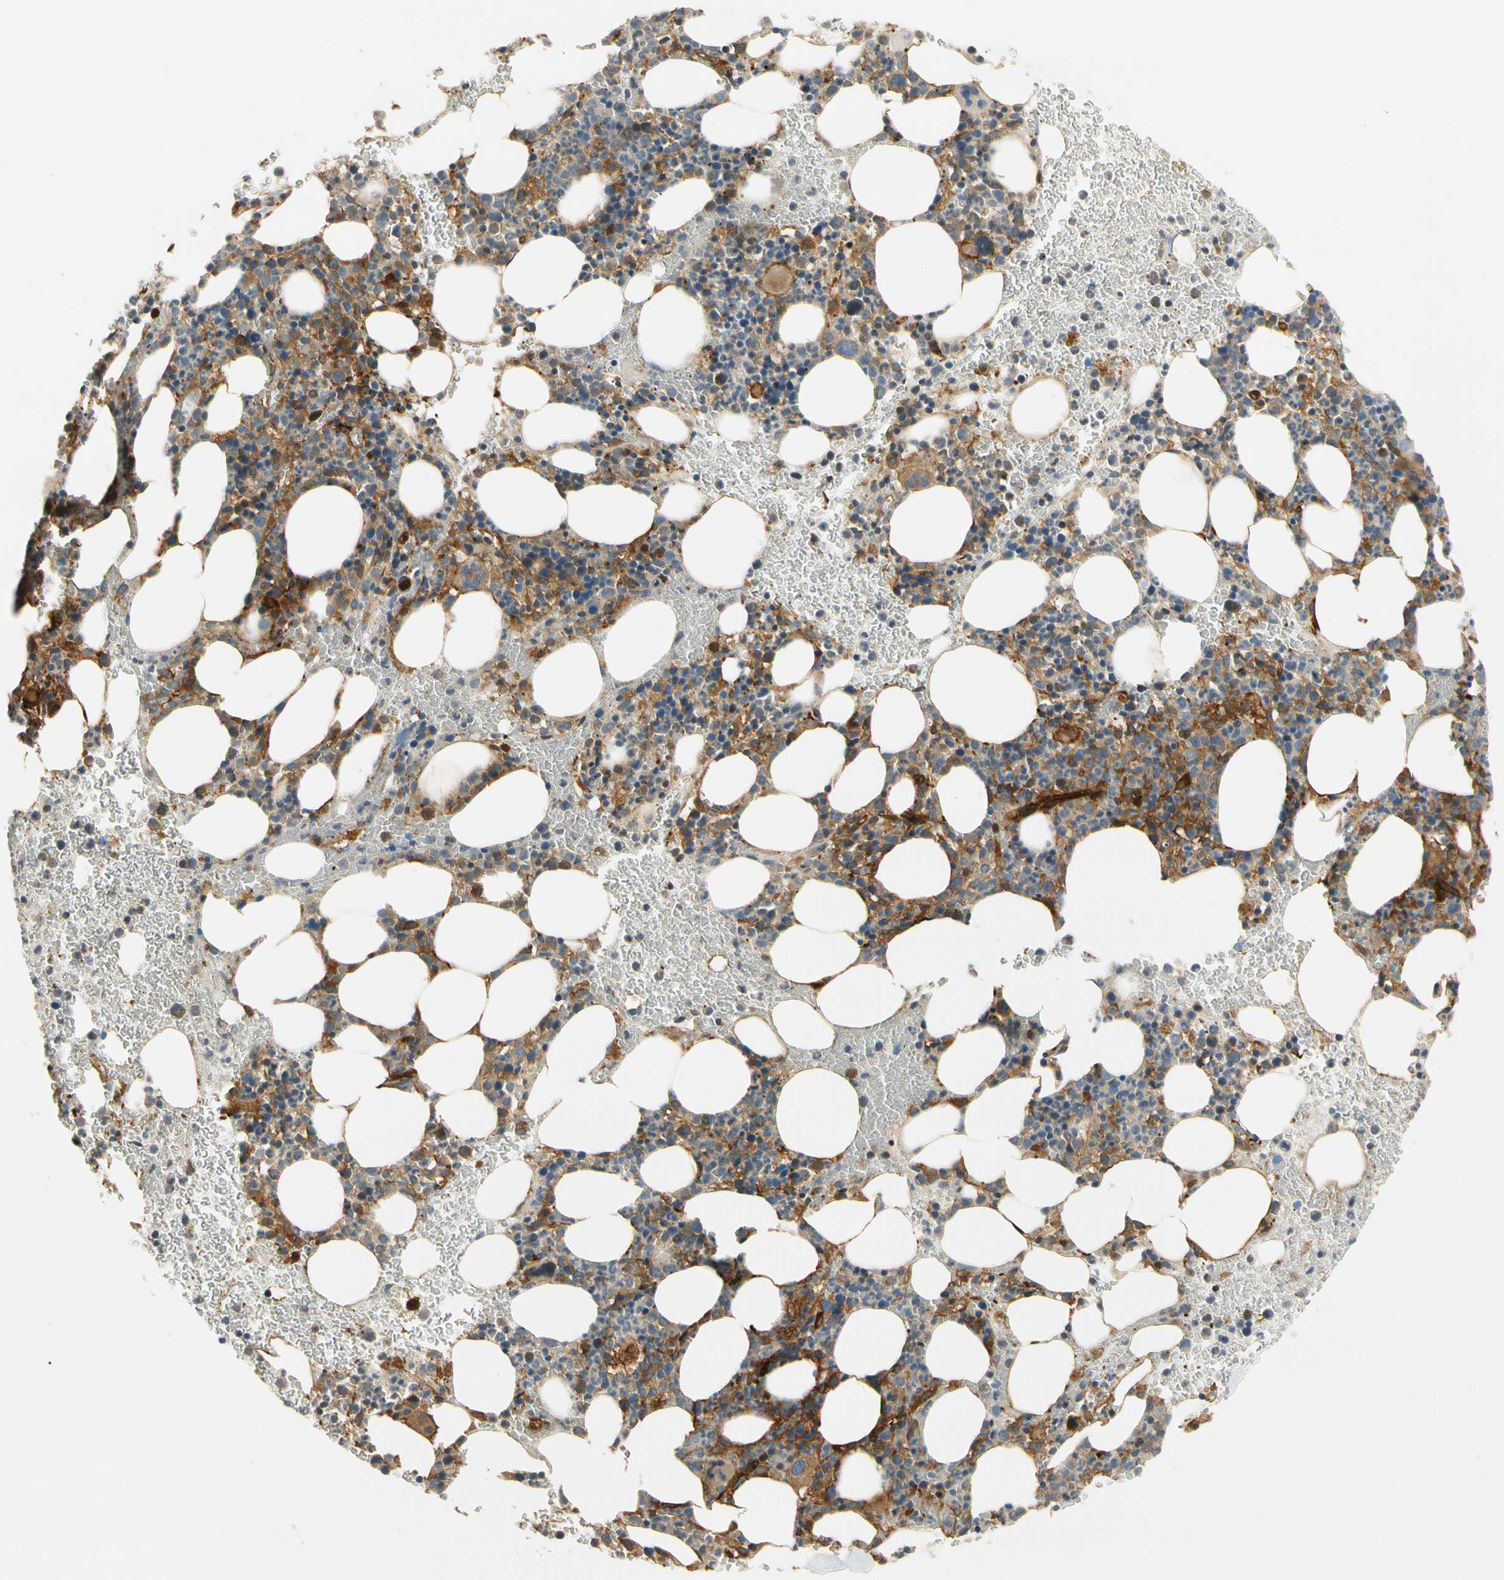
{"staining": {"intensity": "moderate", "quantity": "25%-75%", "location": "cytoplasmic/membranous"}, "tissue": "bone marrow", "cell_type": "Hematopoietic cells", "image_type": "normal", "snomed": [{"axis": "morphology", "description": "Normal tissue, NOS"}, {"axis": "morphology", "description": "Inflammation, NOS"}, {"axis": "topography", "description": "Bone marrow"}], "caption": "Brown immunohistochemical staining in benign human bone marrow displays moderate cytoplasmic/membranous positivity in about 25%-75% of hematopoietic cells. (DAB (3,3'-diaminobenzidine) IHC with brightfield microscopy, high magnification).", "gene": "PARP14", "patient": {"sex": "female", "age": 54}}